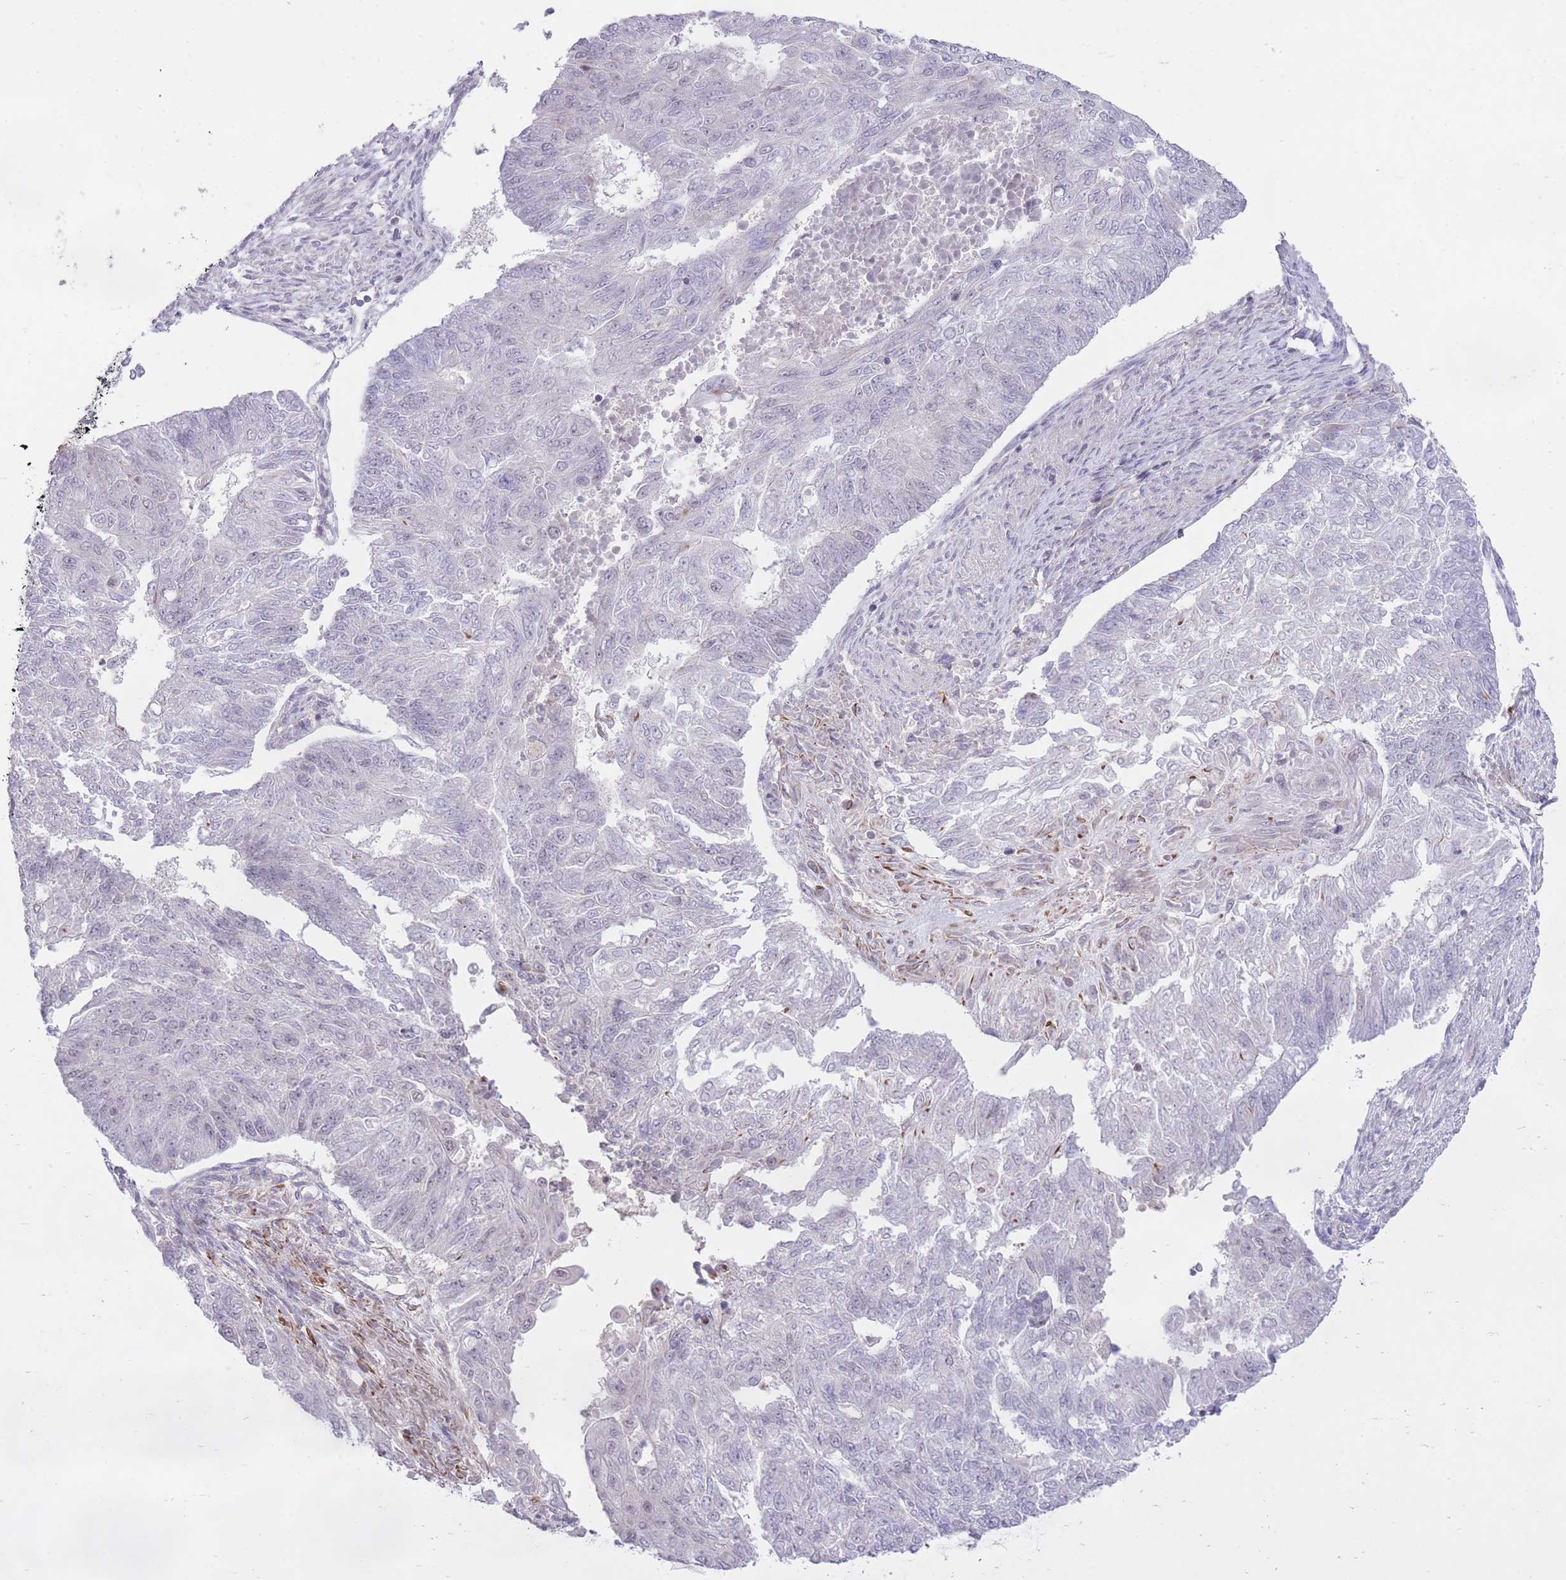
{"staining": {"intensity": "negative", "quantity": "none", "location": "none"}, "tissue": "endometrial cancer", "cell_type": "Tumor cells", "image_type": "cancer", "snomed": [{"axis": "morphology", "description": "Adenocarcinoma, NOS"}, {"axis": "topography", "description": "Endometrium"}], "caption": "IHC of endometrial cancer reveals no staining in tumor cells.", "gene": "ELL", "patient": {"sex": "female", "age": 32}}